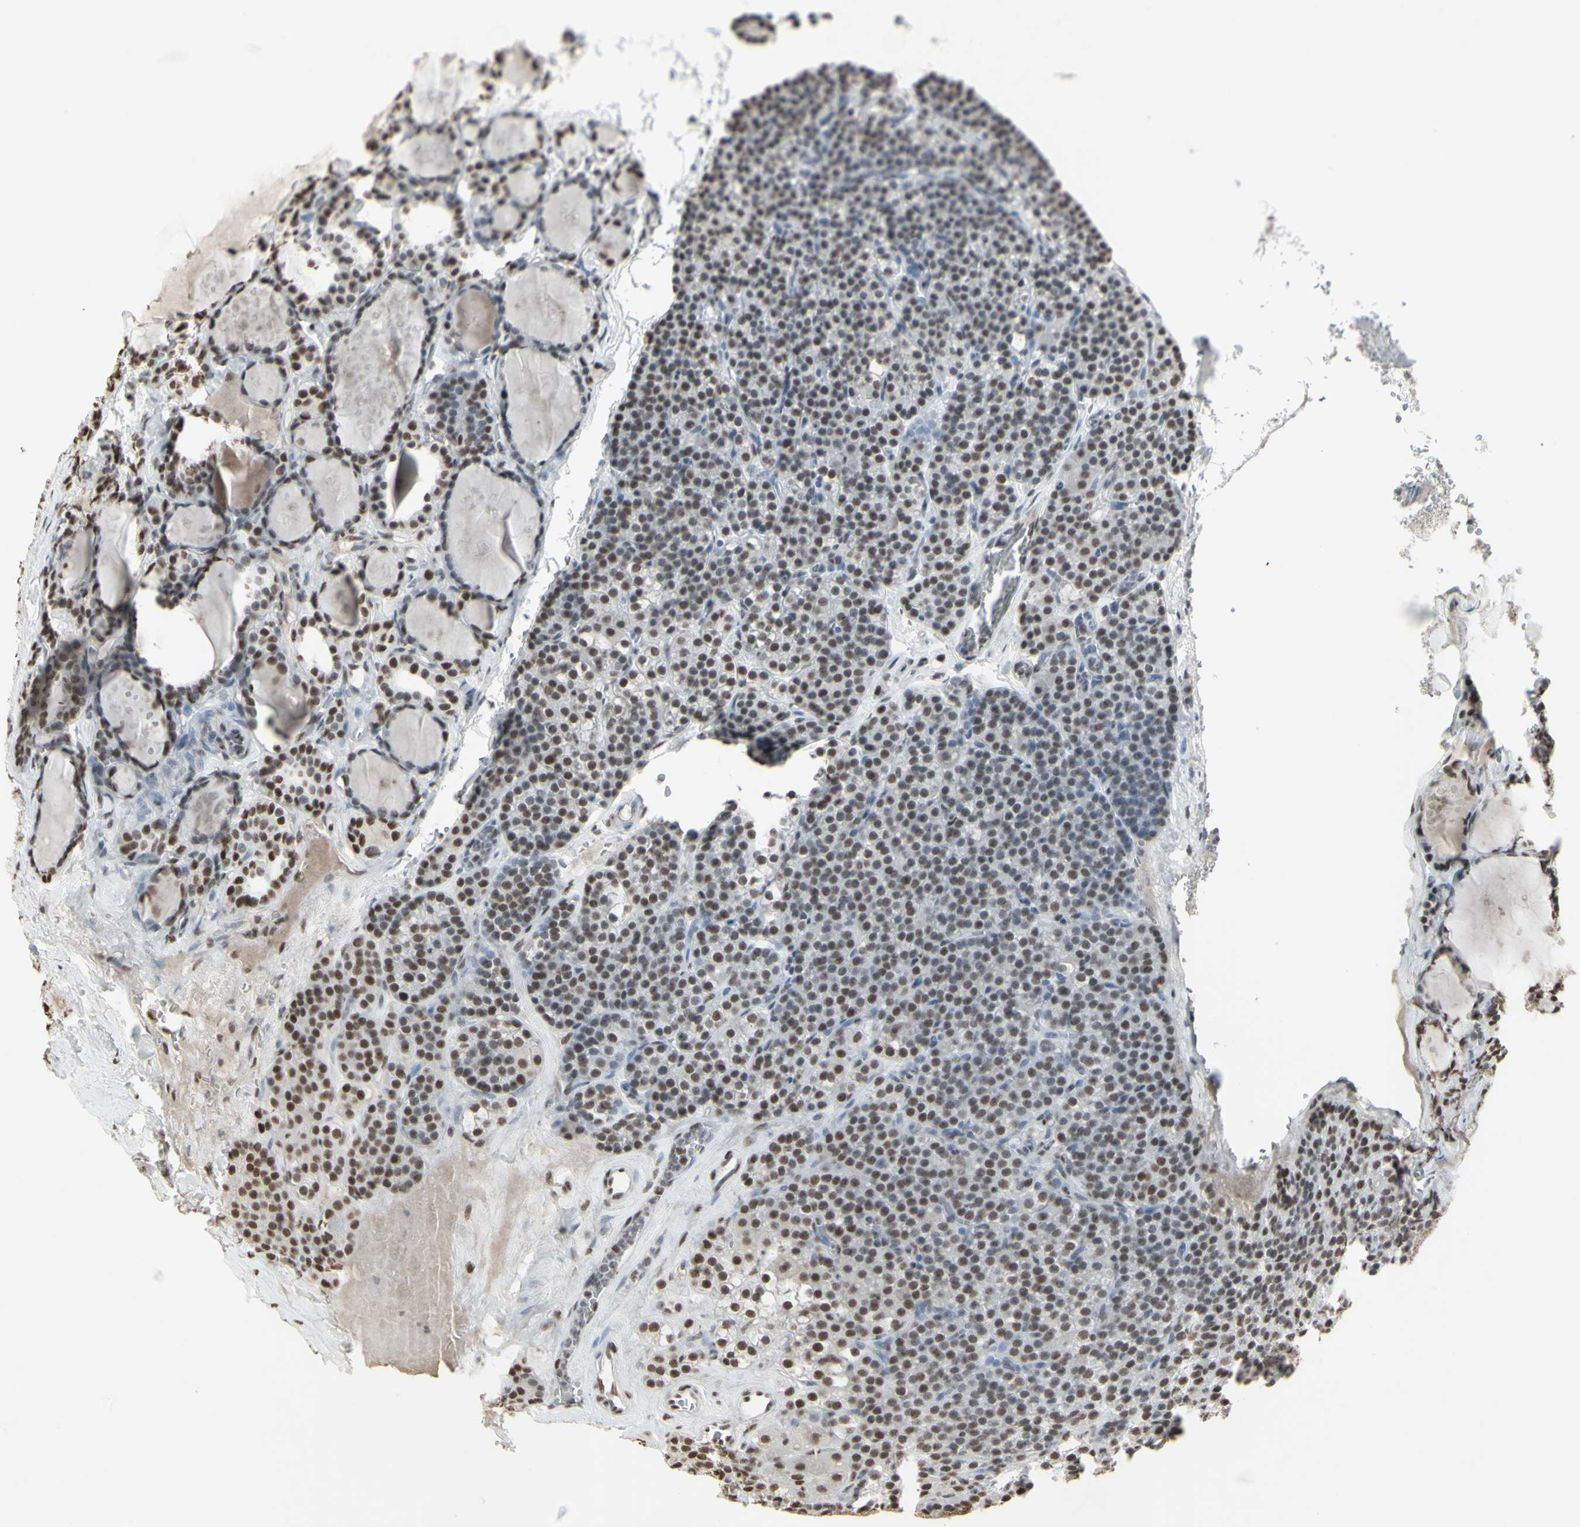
{"staining": {"intensity": "moderate", "quantity": ">75%", "location": "nuclear"}, "tissue": "parathyroid gland", "cell_type": "Glandular cells", "image_type": "normal", "snomed": [{"axis": "morphology", "description": "Normal tissue, NOS"}, {"axis": "topography", "description": "Parathyroid gland"}], "caption": "A histopathology image of human parathyroid gland stained for a protein demonstrates moderate nuclear brown staining in glandular cells. Immunohistochemistry (ihc) stains the protein in brown and the nuclei are stained blue.", "gene": "TRIM28", "patient": {"sex": "female", "age": 57}}